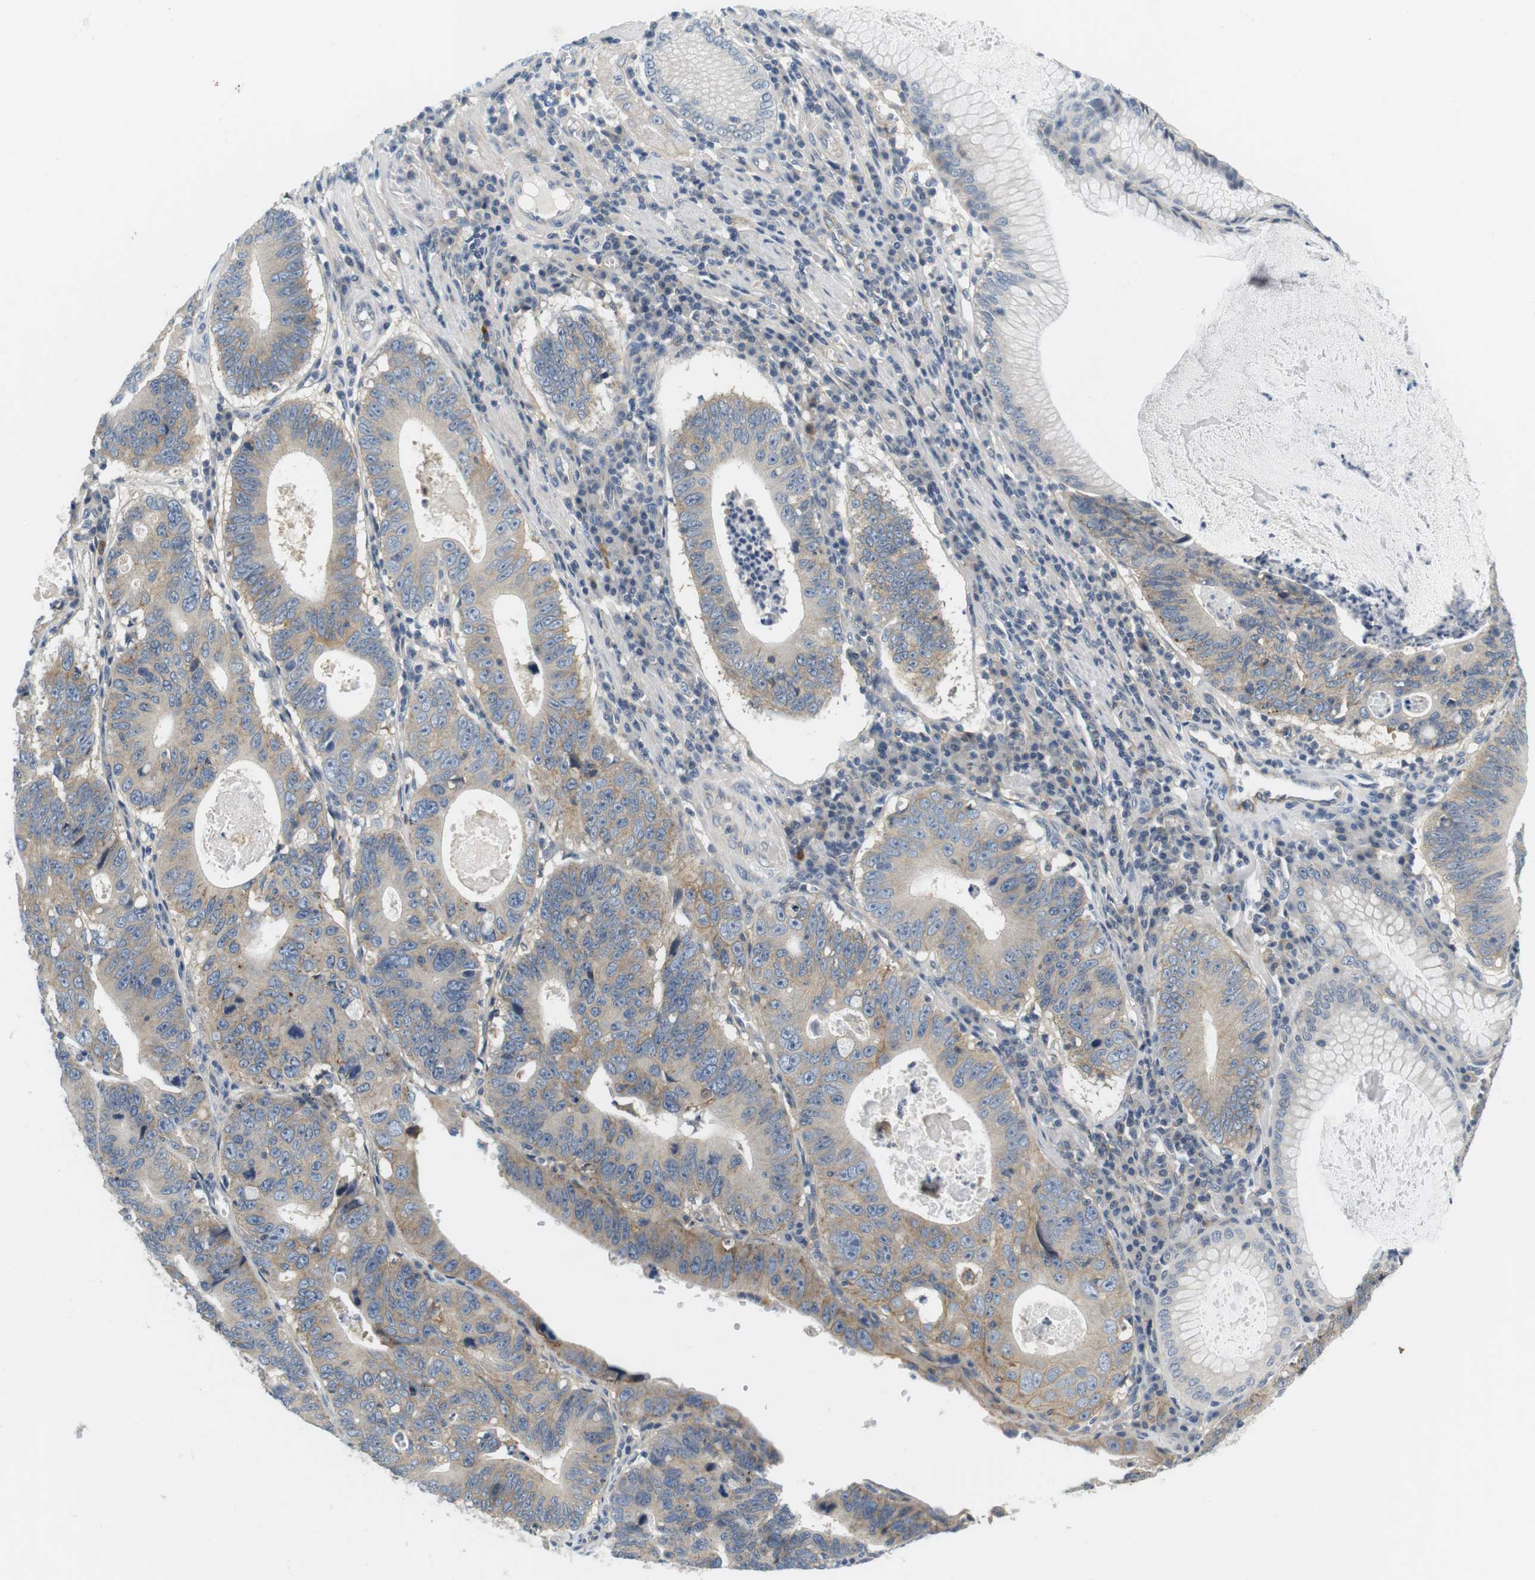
{"staining": {"intensity": "weak", "quantity": "25%-75%", "location": "cytoplasmic/membranous"}, "tissue": "stomach cancer", "cell_type": "Tumor cells", "image_type": "cancer", "snomed": [{"axis": "morphology", "description": "Adenocarcinoma, NOS"}, {"axis": "topography", "description": "Stomach"}], "caption": "This is a photomicrograph of IHC staining of adenocarcinoma (stomach), which shows weak positivity in the cytoplasmic/membranous of tumor cells.", "gene": "SLC30A1", "patient": {"sex": "male", "age": 59}}